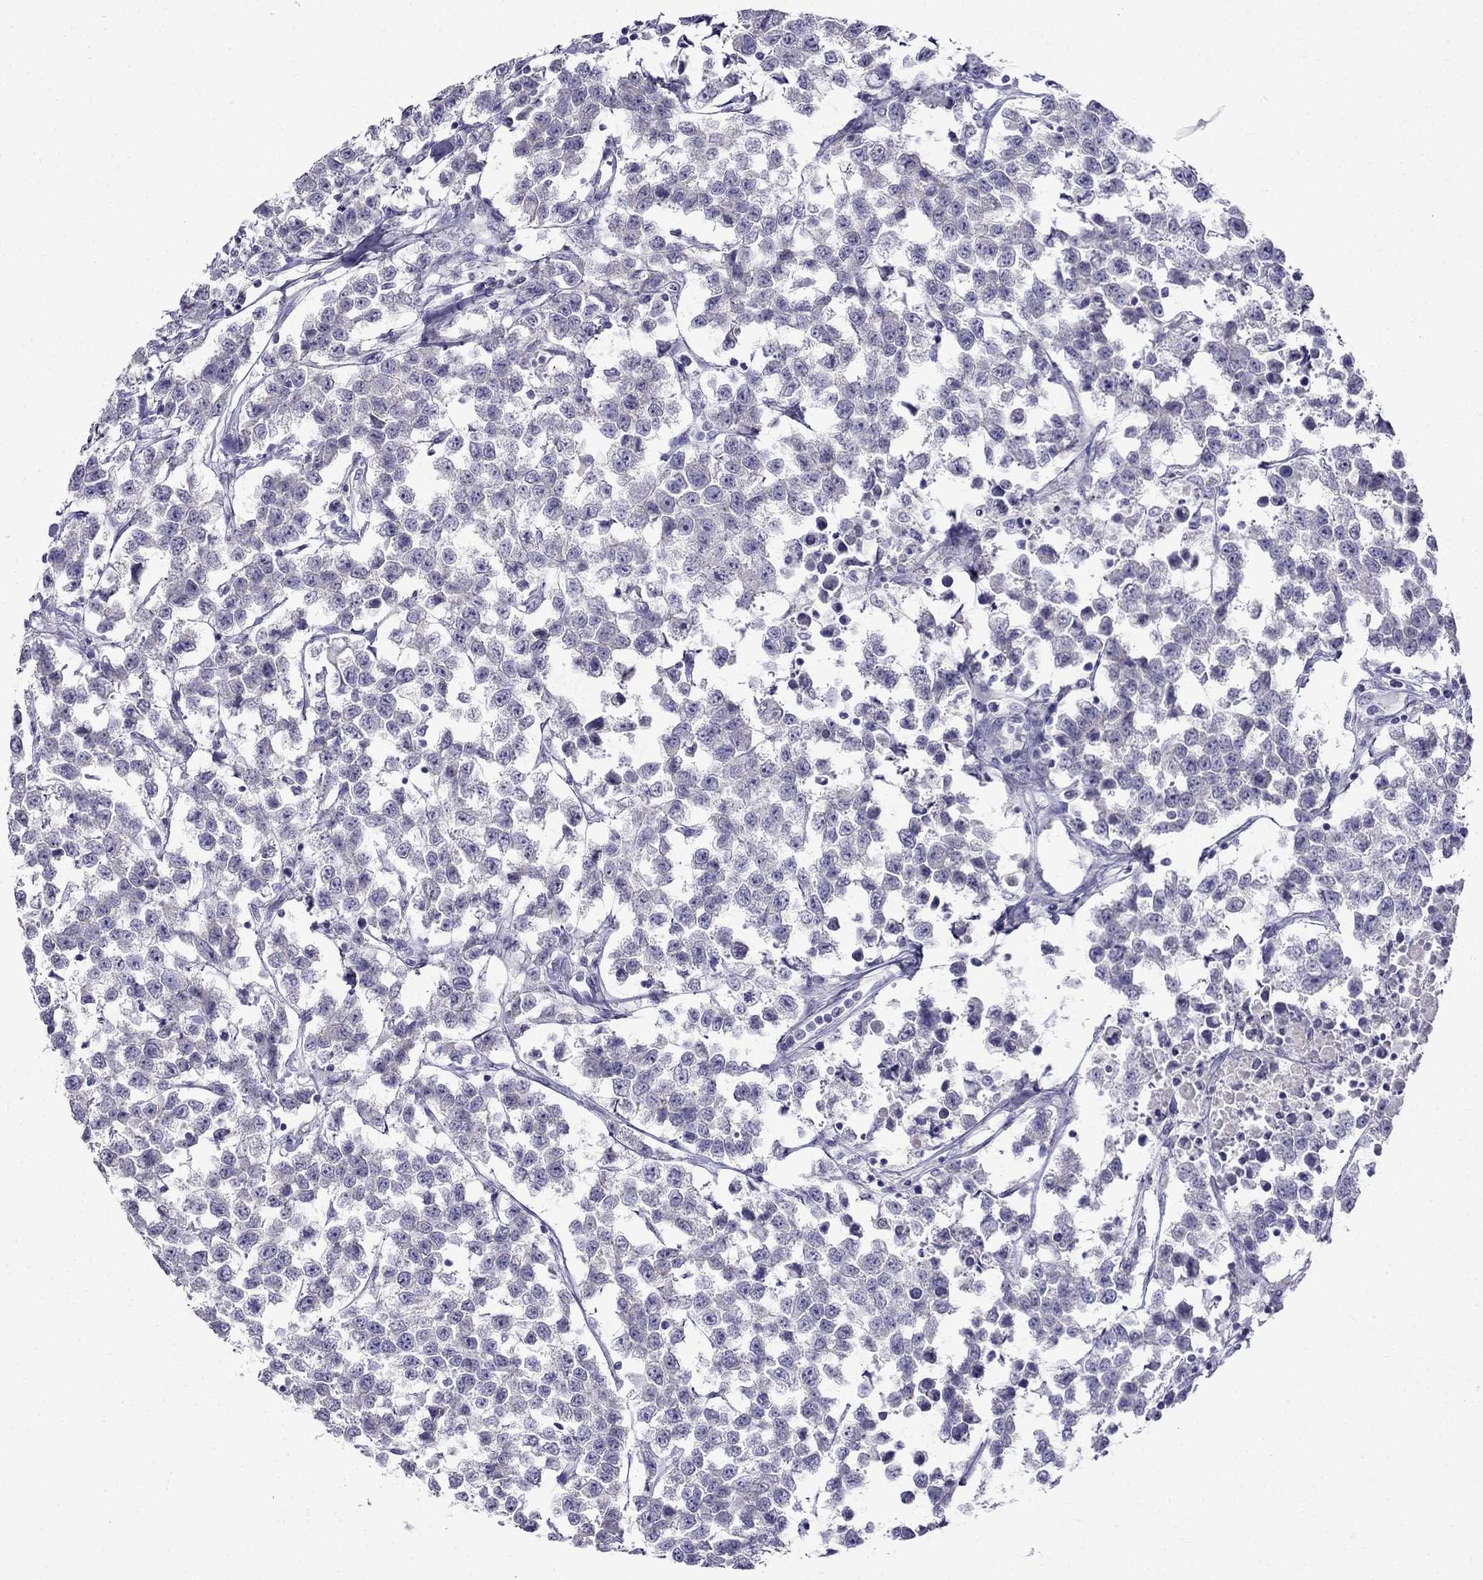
{"staining": {"intensity": "negative", "quantity": "none", "location": "none"}, "tissue": "testis cancer", "cell_type": "Tumor cells", "image_type": "cancer", "snomed": [{"axis": "morphology", "description": "Seminoma, NOS"}, {"axis": "topography", "description": "Testis"}], "caption": "High power microscopy photomicrograph of an immunohistochemistry (IHC) photomicrograph of testis cancer (seminoma), revealing no significant expression in tumor cells.", "gene": "PATE1", "patient": {"sex": "male", "age": 59}}